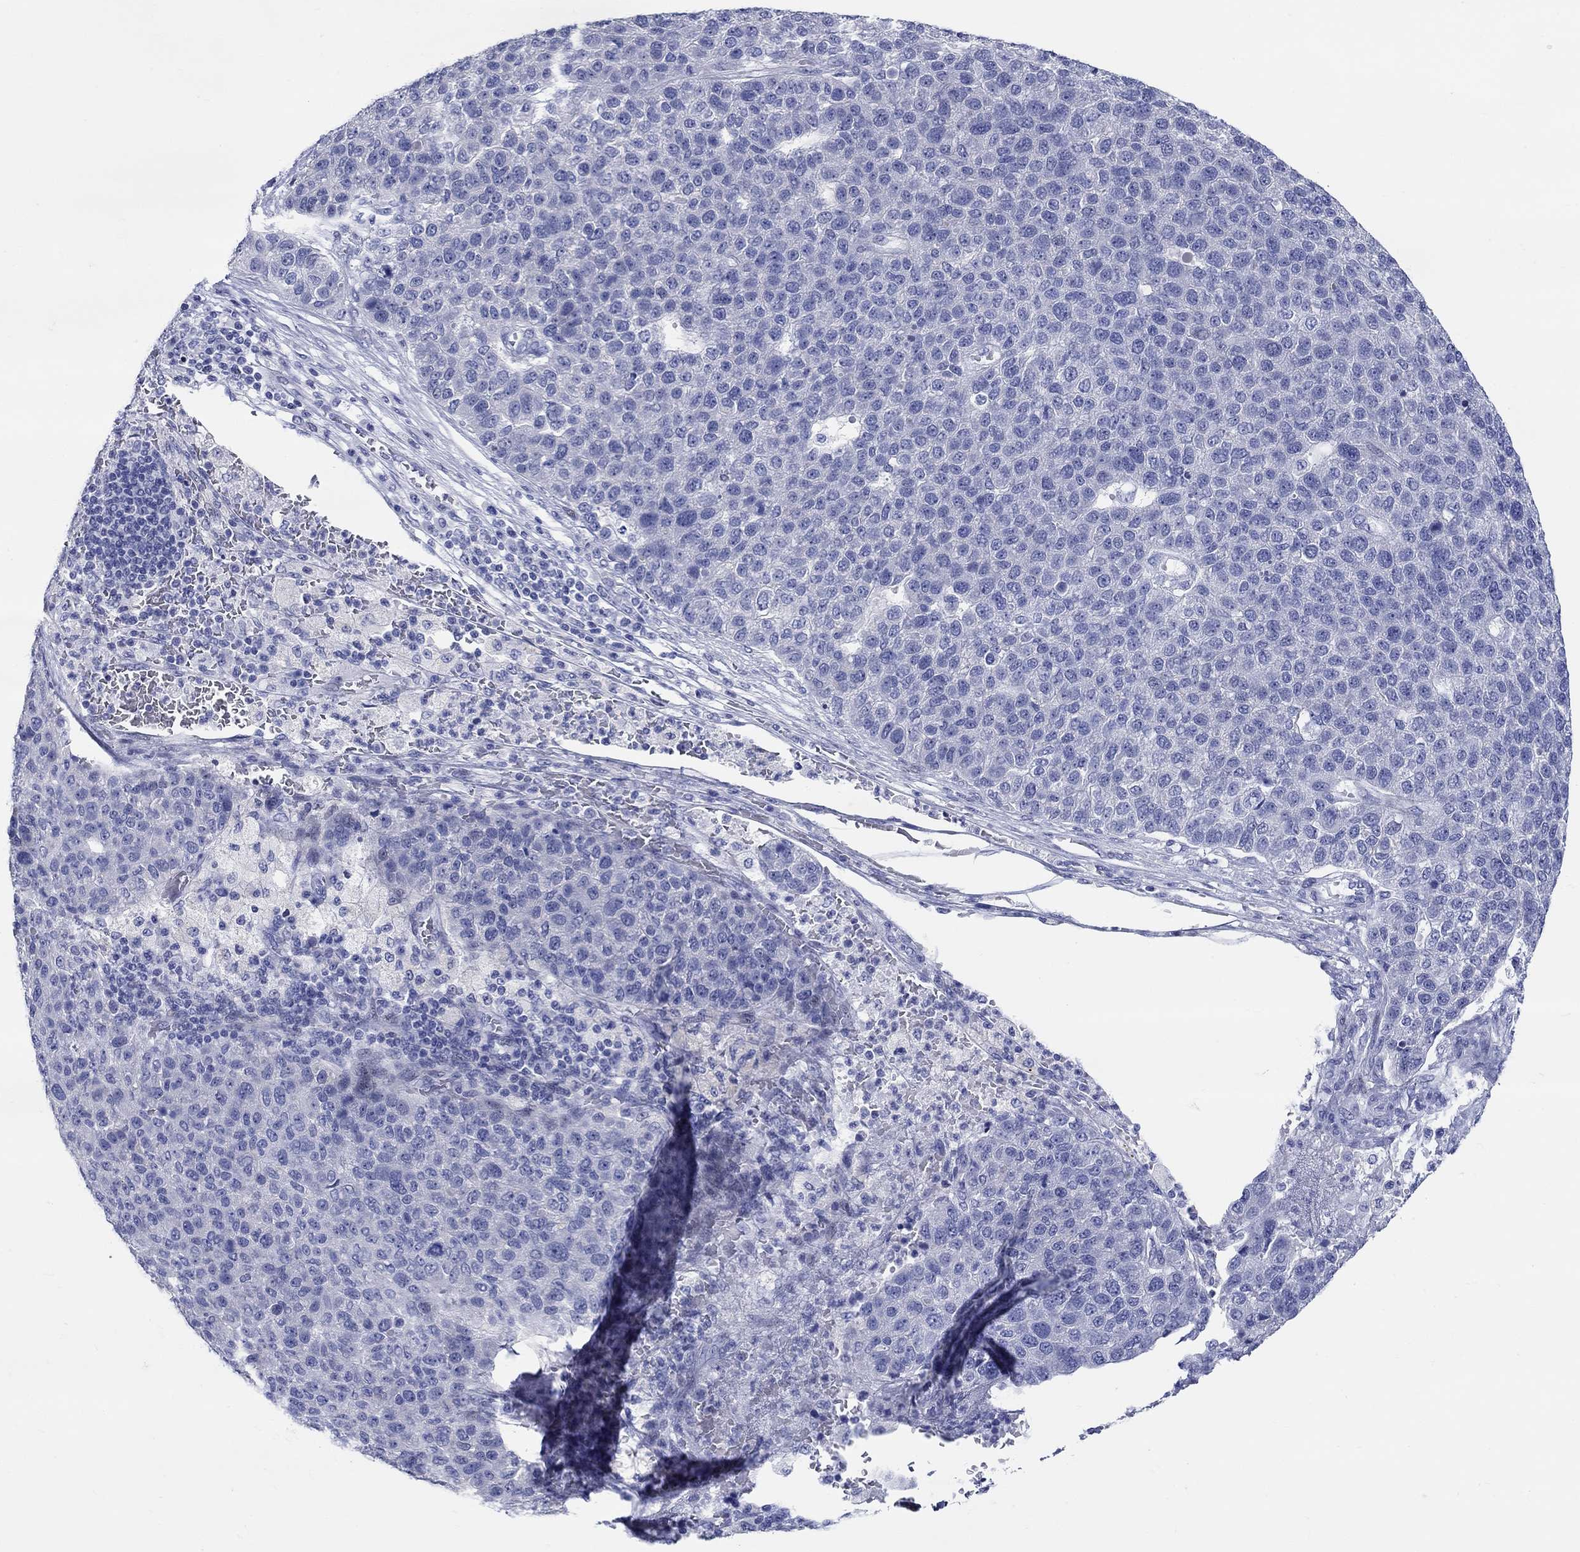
{"staining": {"intensity": "negative", "quantity": "none", "location": "none"}, "tissue": "pancreatic cancer", "cell_type": "Tumor cells", "image_type": "cancer", "snomed": [{"axis": "morphology", "description": "Adenocarcinoma, NOS"}, {"axis": "topography", "description": "Pancreas"}], "caption": "Immunohistochemistry micrograph of human pancreatic cancer stained for a protein (brown), which demonstrates no staining in tumor cells.", "gene": "CRYGS", "patient": {"sex": "female", "age": 61}}